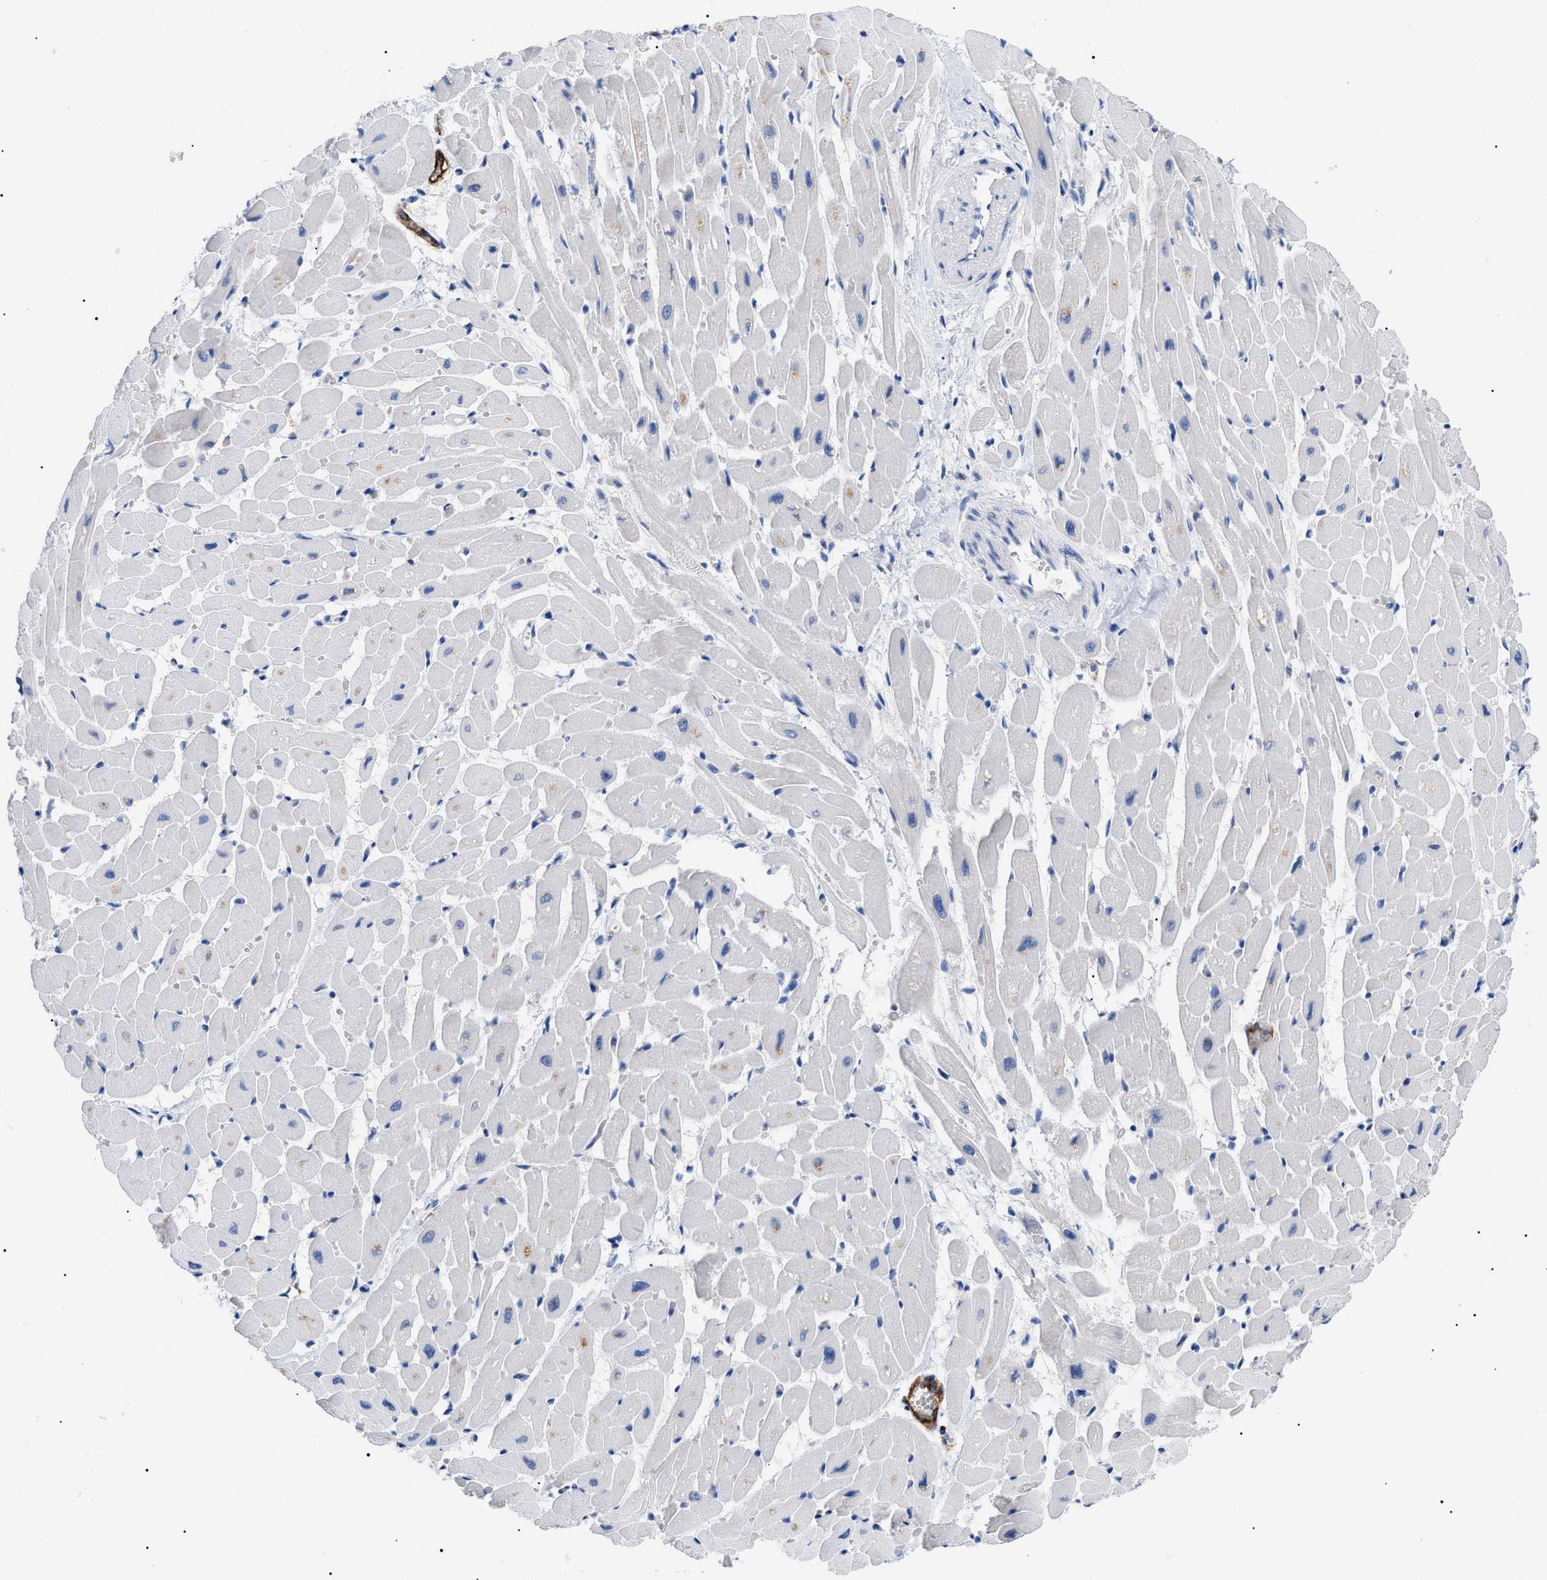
{"staining": {"intensity": "negative", "quantity": "none", "location": "none"}, "tissue": "heart muscle", "cell_type": "Cardiomyocytes", "image_type": "normal", "snomed": [{"axis": "morphology", "description": "Normal tissue, NOS"}, {"axis": "topography", "description": "Heart"}], "caption": "Protein analysis of unremarkable heart muscle displays no significant staining in cardiomyocytes.", "gene": "ACKR1", "patient": {"sex": "male", "age": 45}}